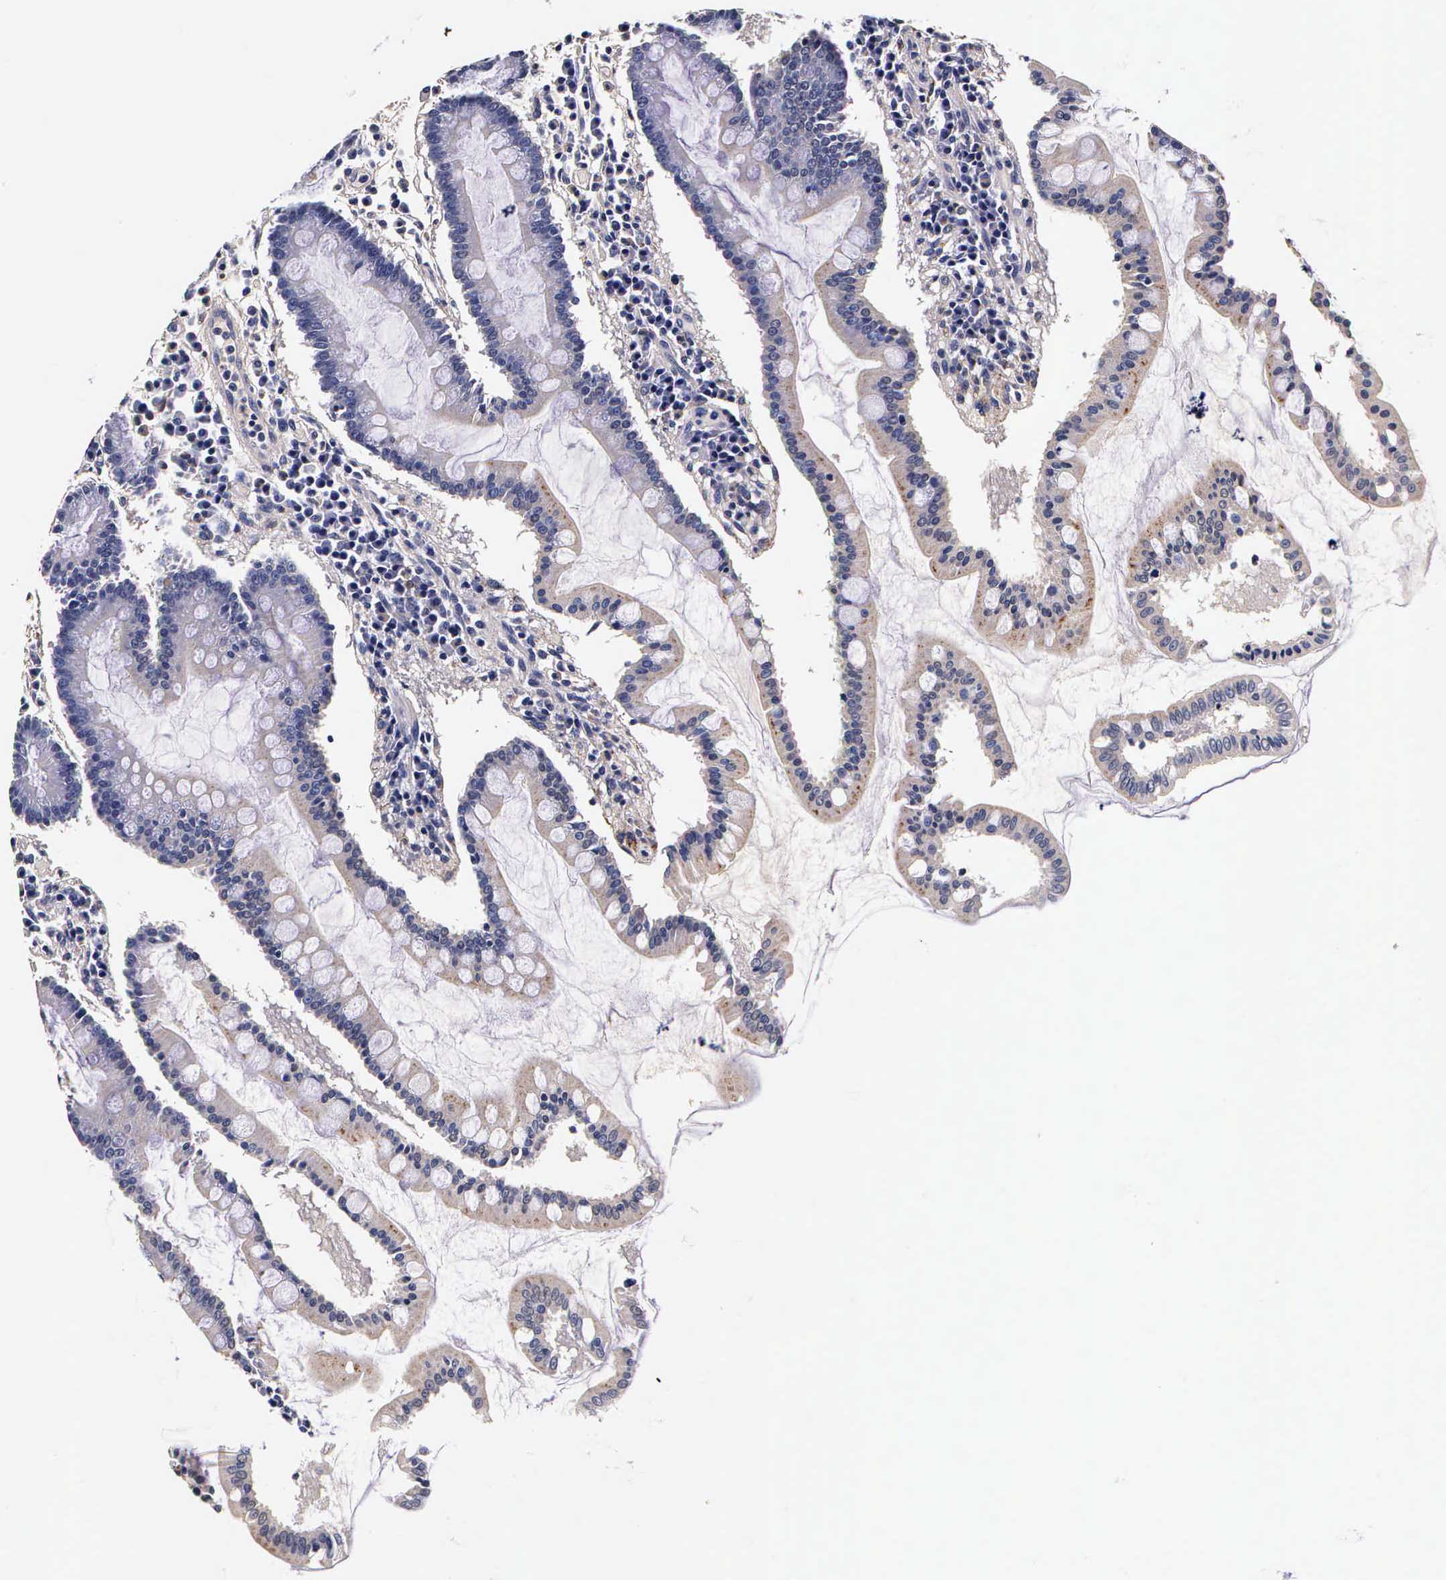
{"staining": {"intensity": "moderate", "quantity": "<25%", "location": "cytoplasmic/membranous"}, "tissue": "duodenum", "cell_type": "Glandular cells", "image_type": "normal", "snomed": [{"axis": "morphology", "description": "Normal tissue, NOS"}, {"axis": "topography", "description": "Duodenum"}], "caption": "Glandular cells show low levels of moderate cytoplasmic/membranous expression in about <25% of cells in normal human duodenum.", "gene": "CTSB", "patient": {"sex": "male", "age": 73}}